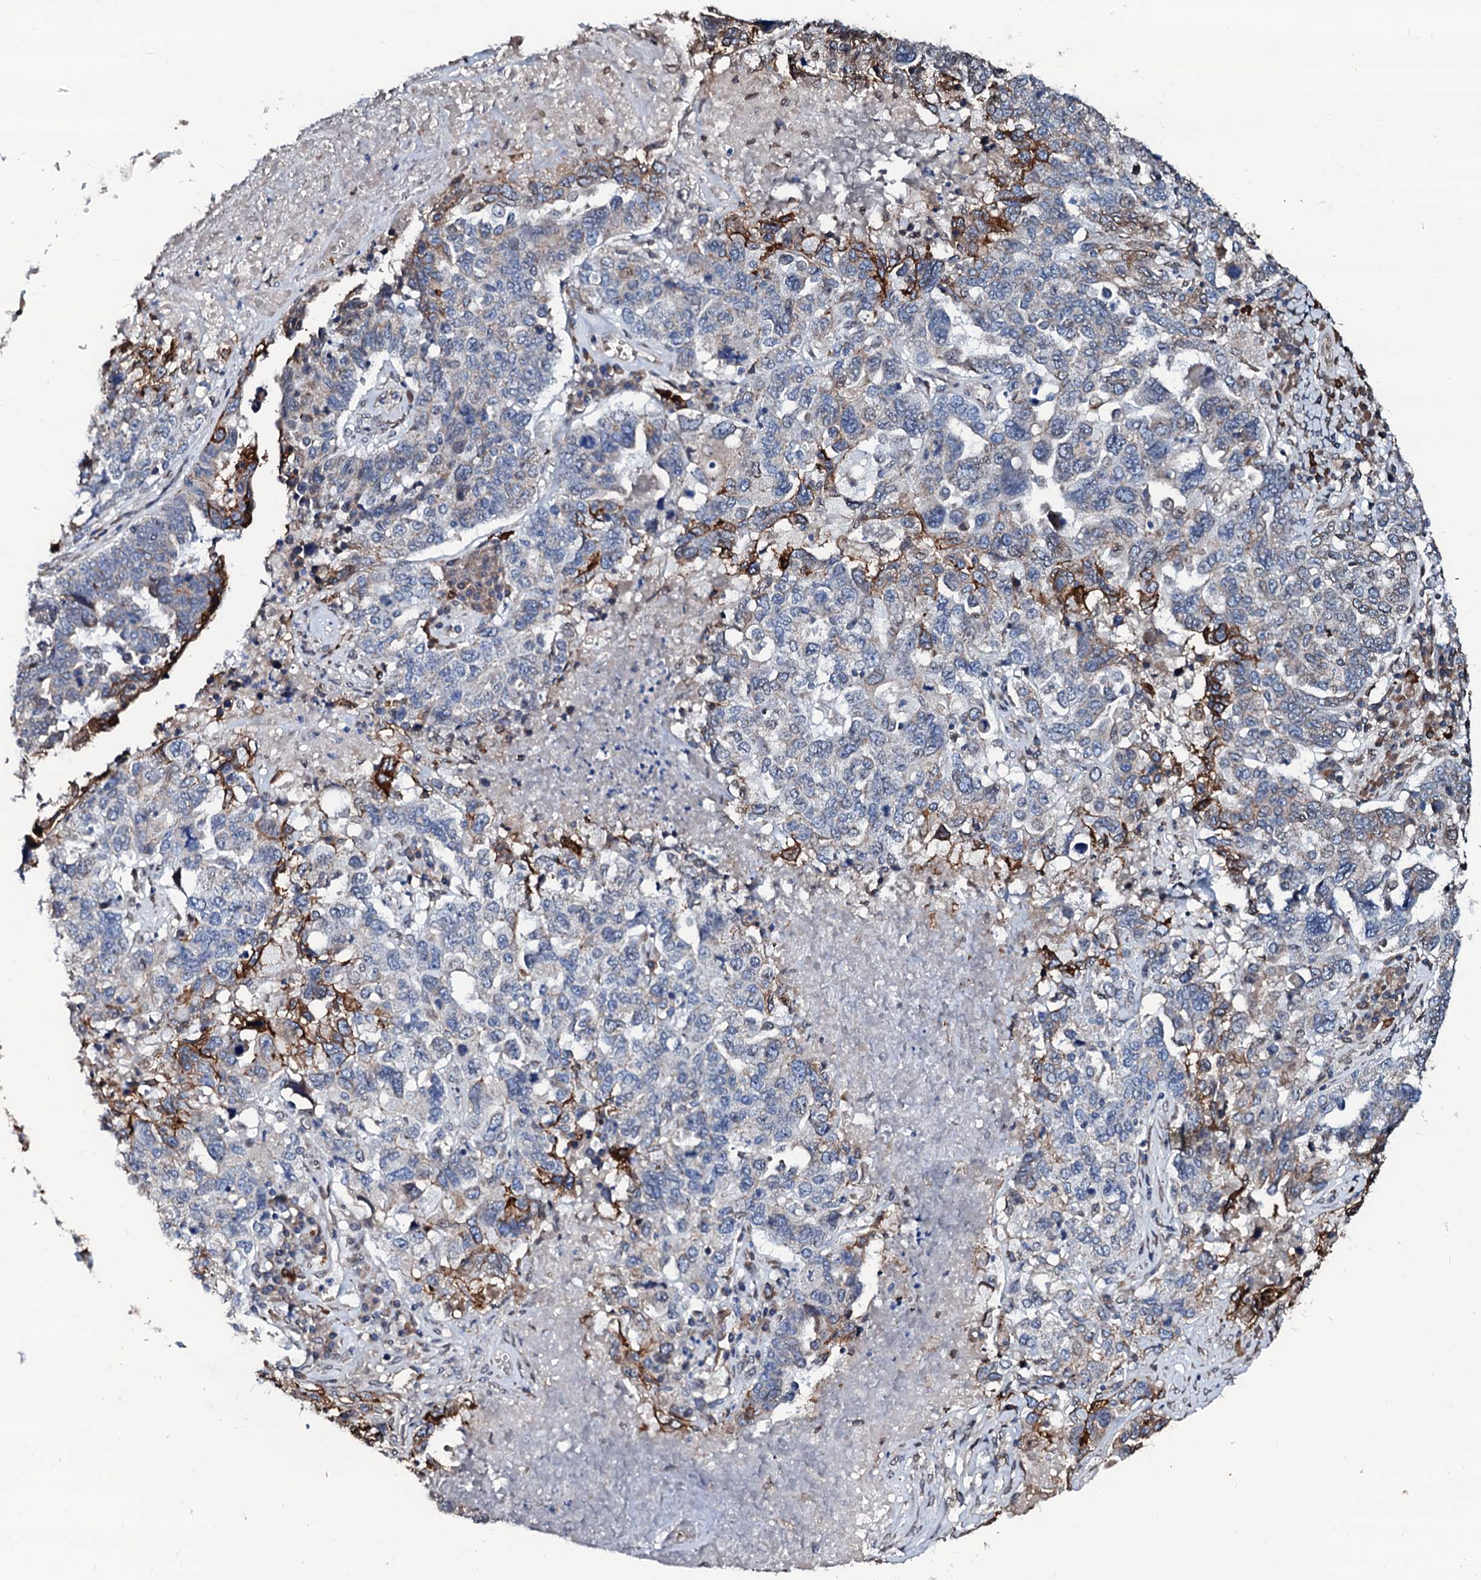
{"staining": {"intensity": "moderate", "quantity": "<25%", "location": "cytoplasmic/membranous"}, "tissue": "ovarian cancer", "cell_type": "Tumor cells", "image_type": "cancer", "snomed": [{"axis": "morphology", "description": "Carcinoma, endometroid"}, {"axis": "topography", "description": "Ovary"}], "caption": "This is a histology image of IHC staining of ovarian cancer (endometroid carcinoma), which shows moderate positivity in the cytoplasmic/membranous of tumor cells.", "gene": "NRP2", "patient": {"sex": "female", "age": 62}}